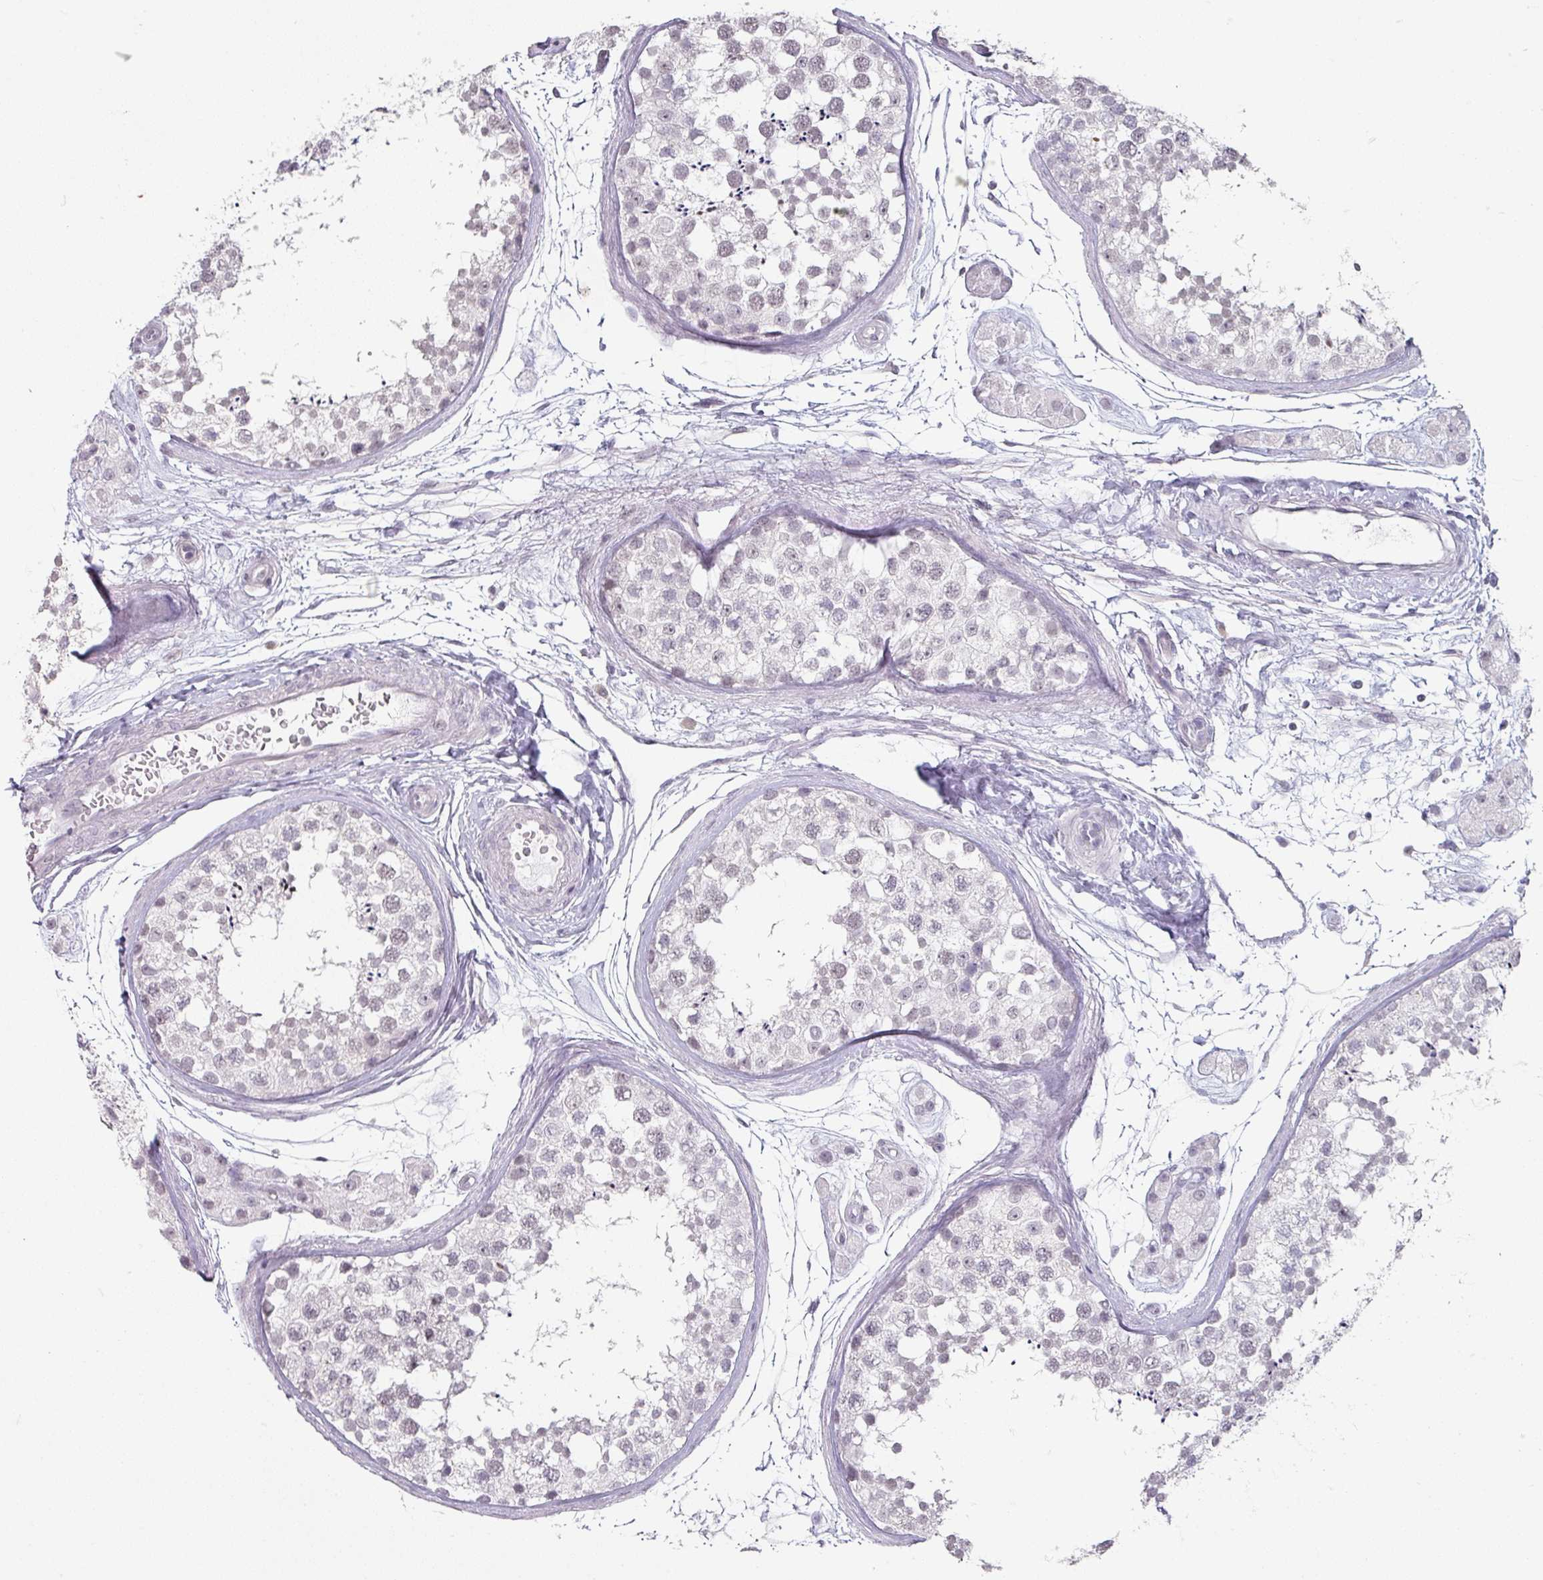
{"staining": {"intensity": "moderate", "quantity": "<25%", "location": "nuclear"}, "tissue": "testis", "cell_type": "Cells in seminiferous ducts", "image_type": "normal", "snomed": [{"axis": "morphology", "description": "Normal tissue, NOS"}, {"axis": "topography", "description": "Testis"}], "caption": "Cells in seminiferous ducts show low levels of moderate nuclear expression in approximately <25% of cells in benign human testis. The protein is shown in brown color, while the nuclei are stained blue.", "gene": "SPRR1A", "patient": {"sex": "male", "age": 56}}